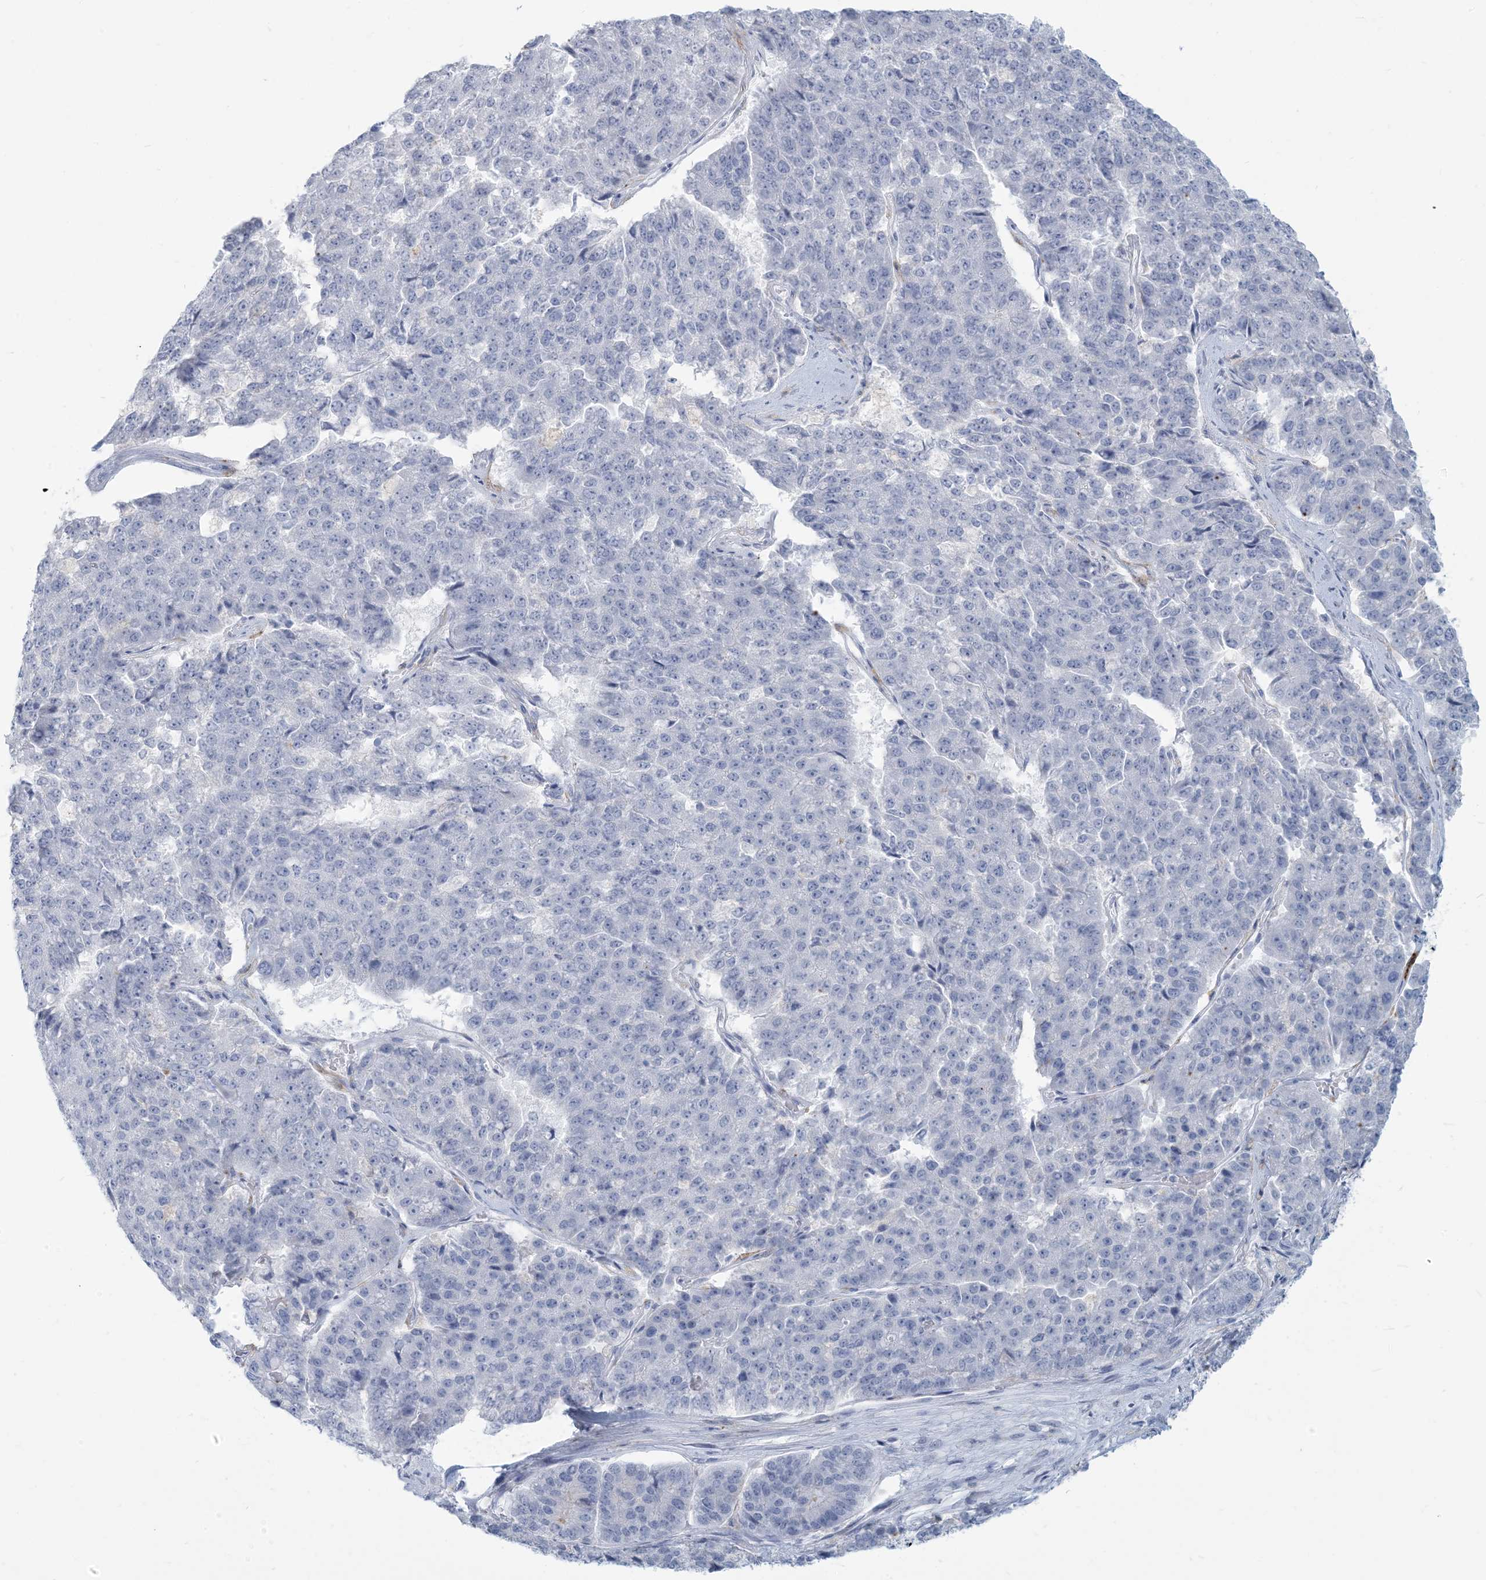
{"staining": {"intensity": "negative", "quantity": "none", "location": "none"}, "tissue": "pancreatic cancer", "cell_type": "Tumor cells", "image_type": "cancer", "snomed": [{"axis": "morphology", "description": "Adenocarcinoma, NOS"}, {"axis": "topography", "description": "Pancreas"}], "caption": "DAB immunohistochemical staining of pancreatic cancer (adenocarcinoma) displays no significant staining in tumor cells. Nuclei are stained in blue.", "gene": "HLA-DRB1", "patient": {"sex": "male", "age": 50}}